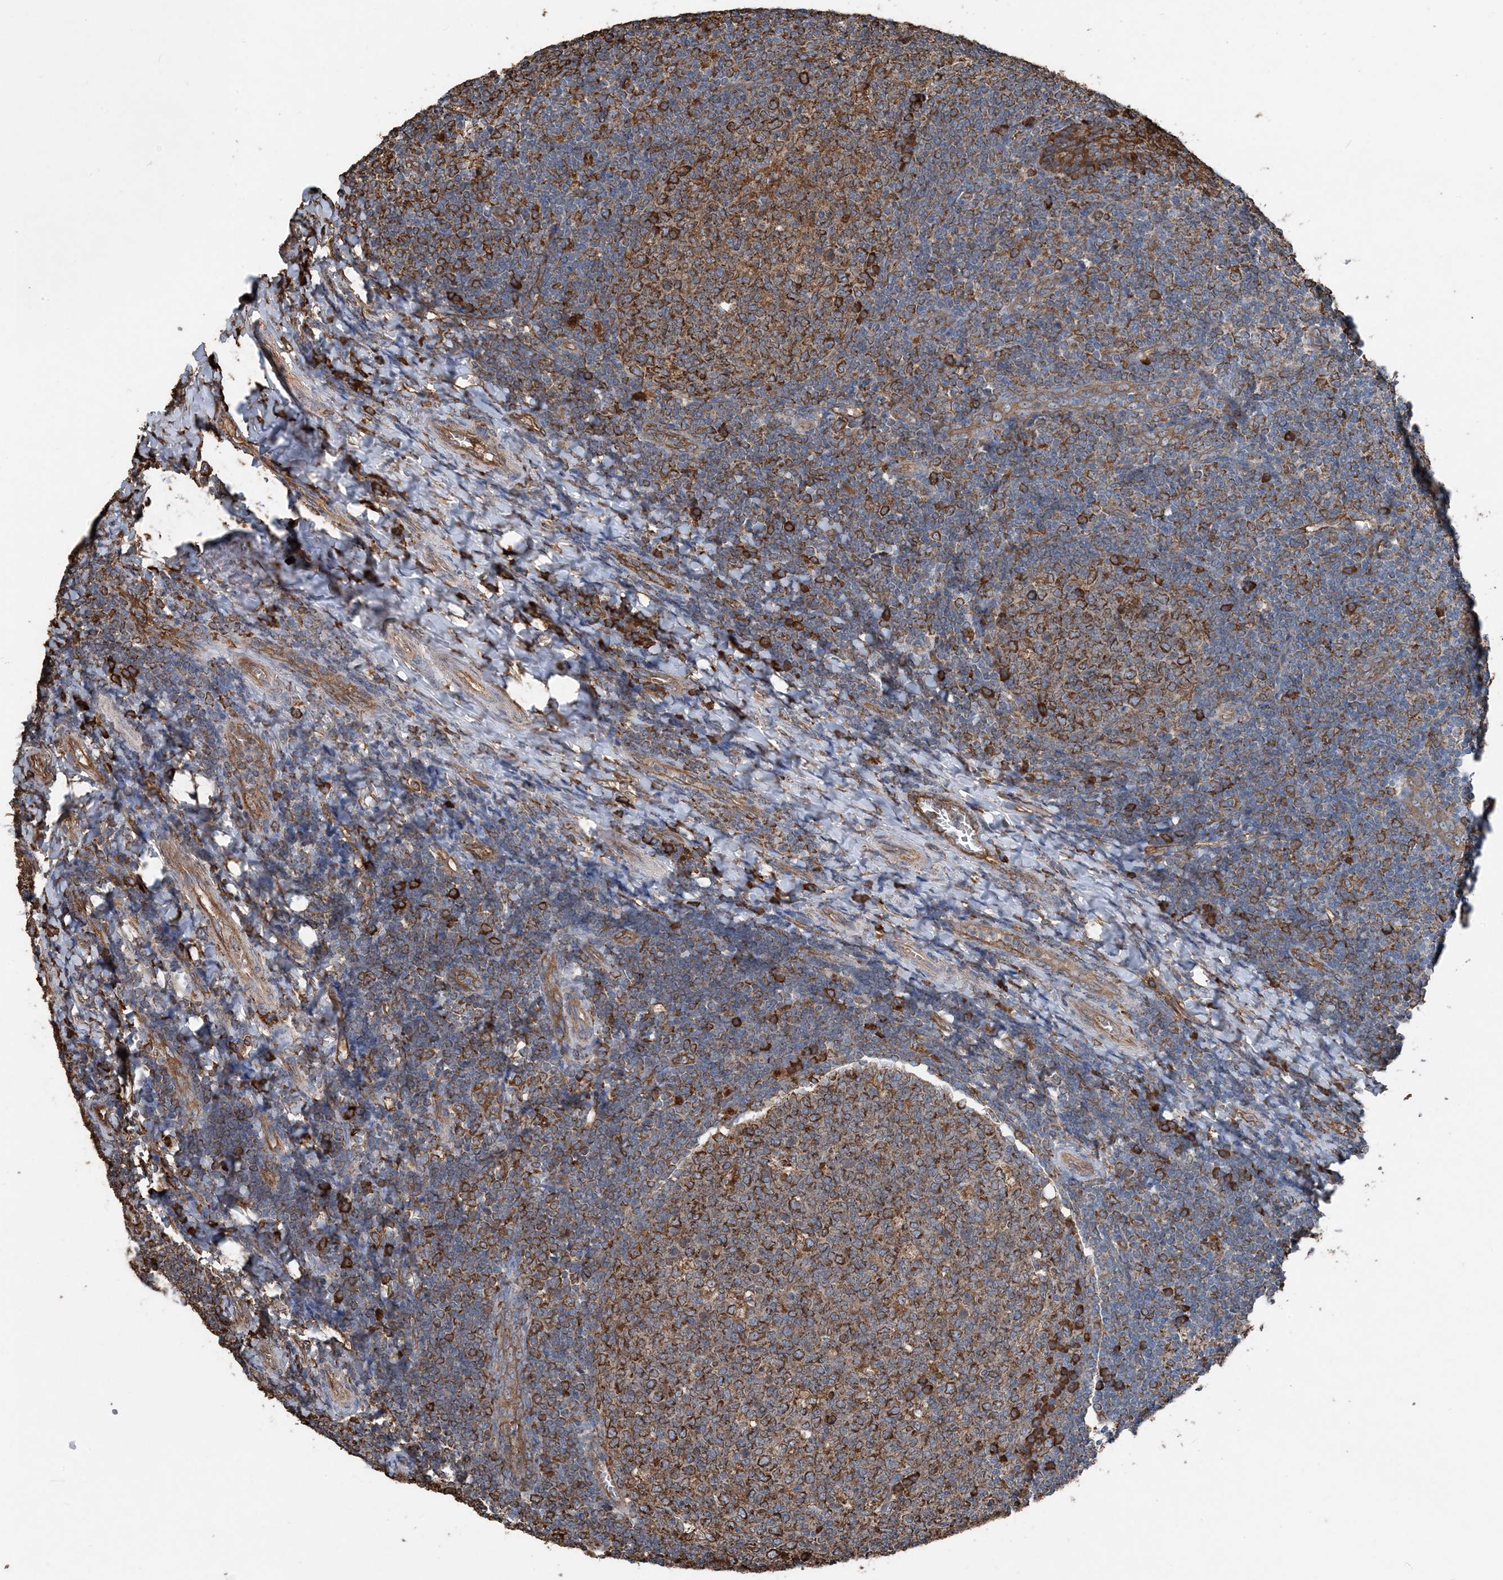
{"staining": {"intensity": "strong", "quantity": ">75%", "location": "cytoplasmic/membranous"}, "tissue": "tonsil", "cell_type": "Germinal center cells", "image_type": "normal", "snomed": [{"axis": "morphology", "description": "Normal tissue, NOS"}, {"axis": "topography", "description": "Tonsil"}], "caption": "Strong cytoplasmic/membranous expression for a protein is identified in about >75% of germinal center cells of benign tonsil using immunohistochemistry (IHC).", "gene": "PDIA6", "patient": {"sex": "female", "age": 19}}